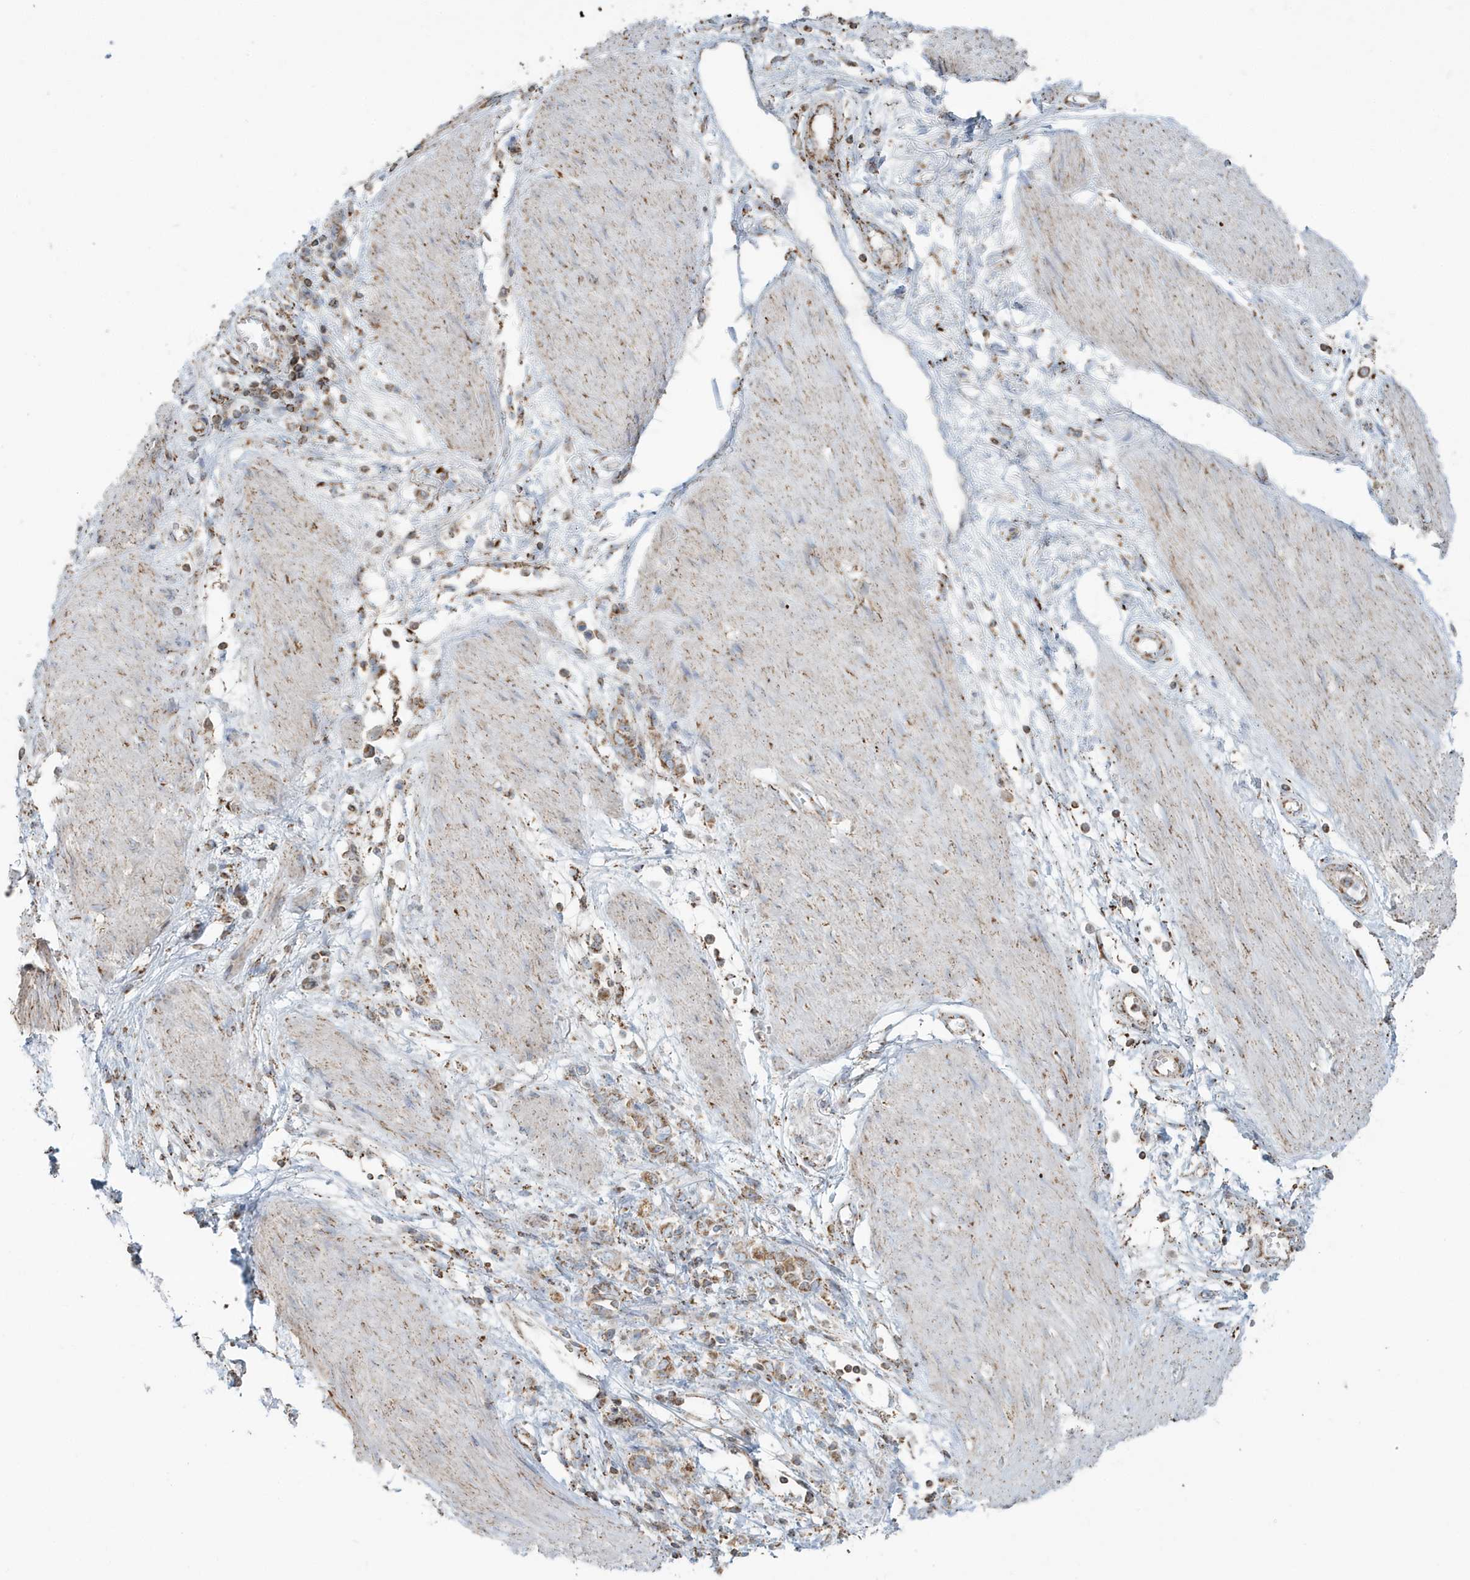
{"staining": {"intensity": "moderate", "quantity": ">75%", "location": "cytoplasmic/membranous"}, "tissue": "stomach cancer", "cell_type": "Tumor cells", "image_type": "cancer", "snomed": [{"axis": "morphology", "description": "Adenocarcinoma, NOS"}, {"axis": "topography", "description": "Stomach"}], "caption": "A micrograph of human stomach cancer stained for a protein exhibits moderate cytoplasmic/membranous brown staining in tumor cells.", "gene": "RAB11FIP3", "patient": {"sex": "female", "age": 76}}